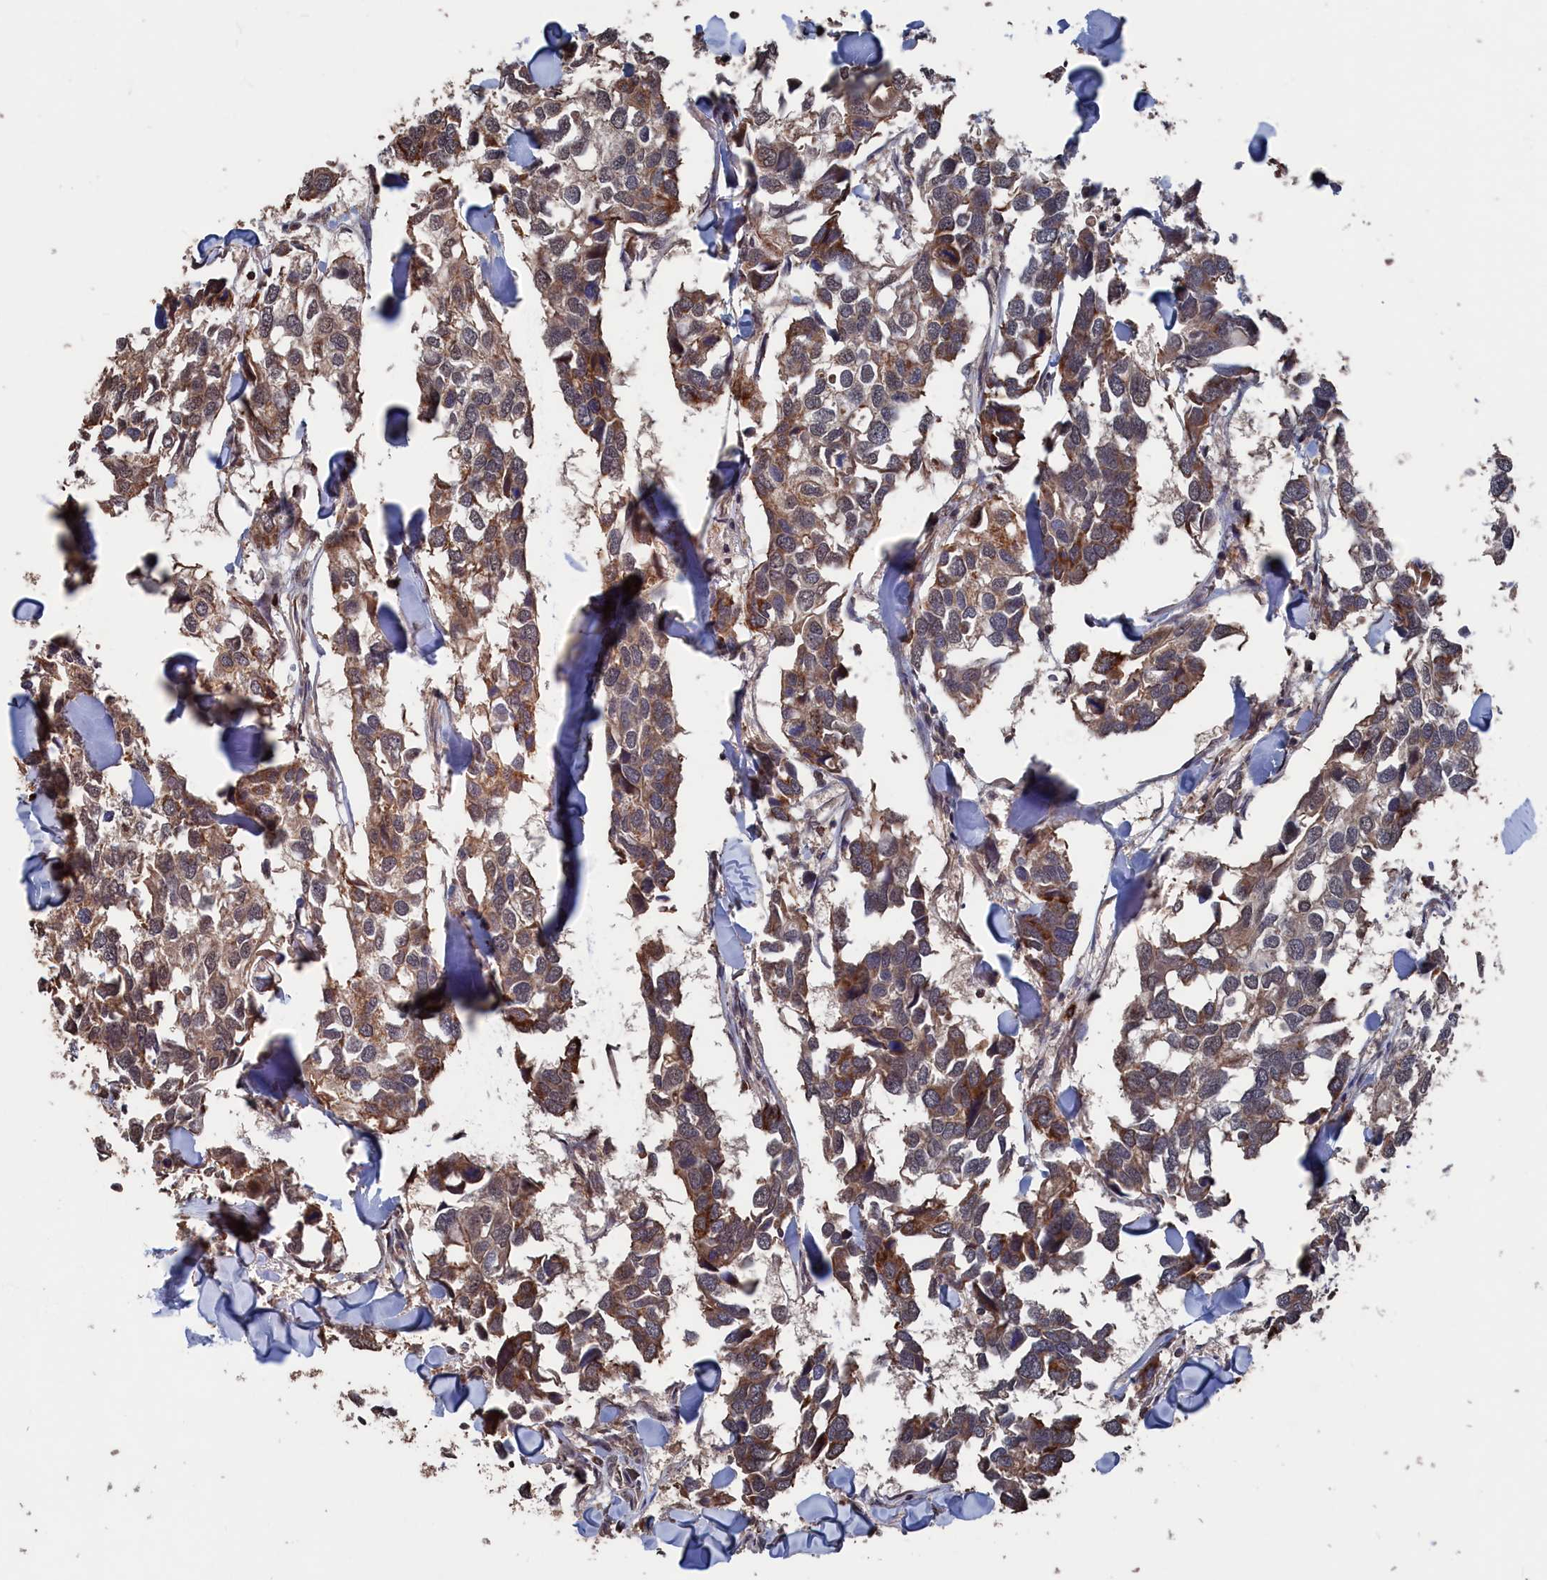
{"staining": {"intensity": "moderate", "quantity": "<25%", "location": "cytoplasmic/membranous"}, "tissue": "breast cancer", "cell_type": "Tumor cells", "image_type": "cancer", "snomed": [{"axis": "morphology", "description": "Duct carcinoma"}, {"axis": "topography", "description": "Breast"}], "caption": "High-power microscopy captured an immunohistochemistry (IHC) histopathology image of breast intraductal carcinoma, revealing moderate cytoplasmic/membranous positivity in about <25% of tumor cells.", "gene": "PDE12", "patient": {"sex": "female", "age": 83}}